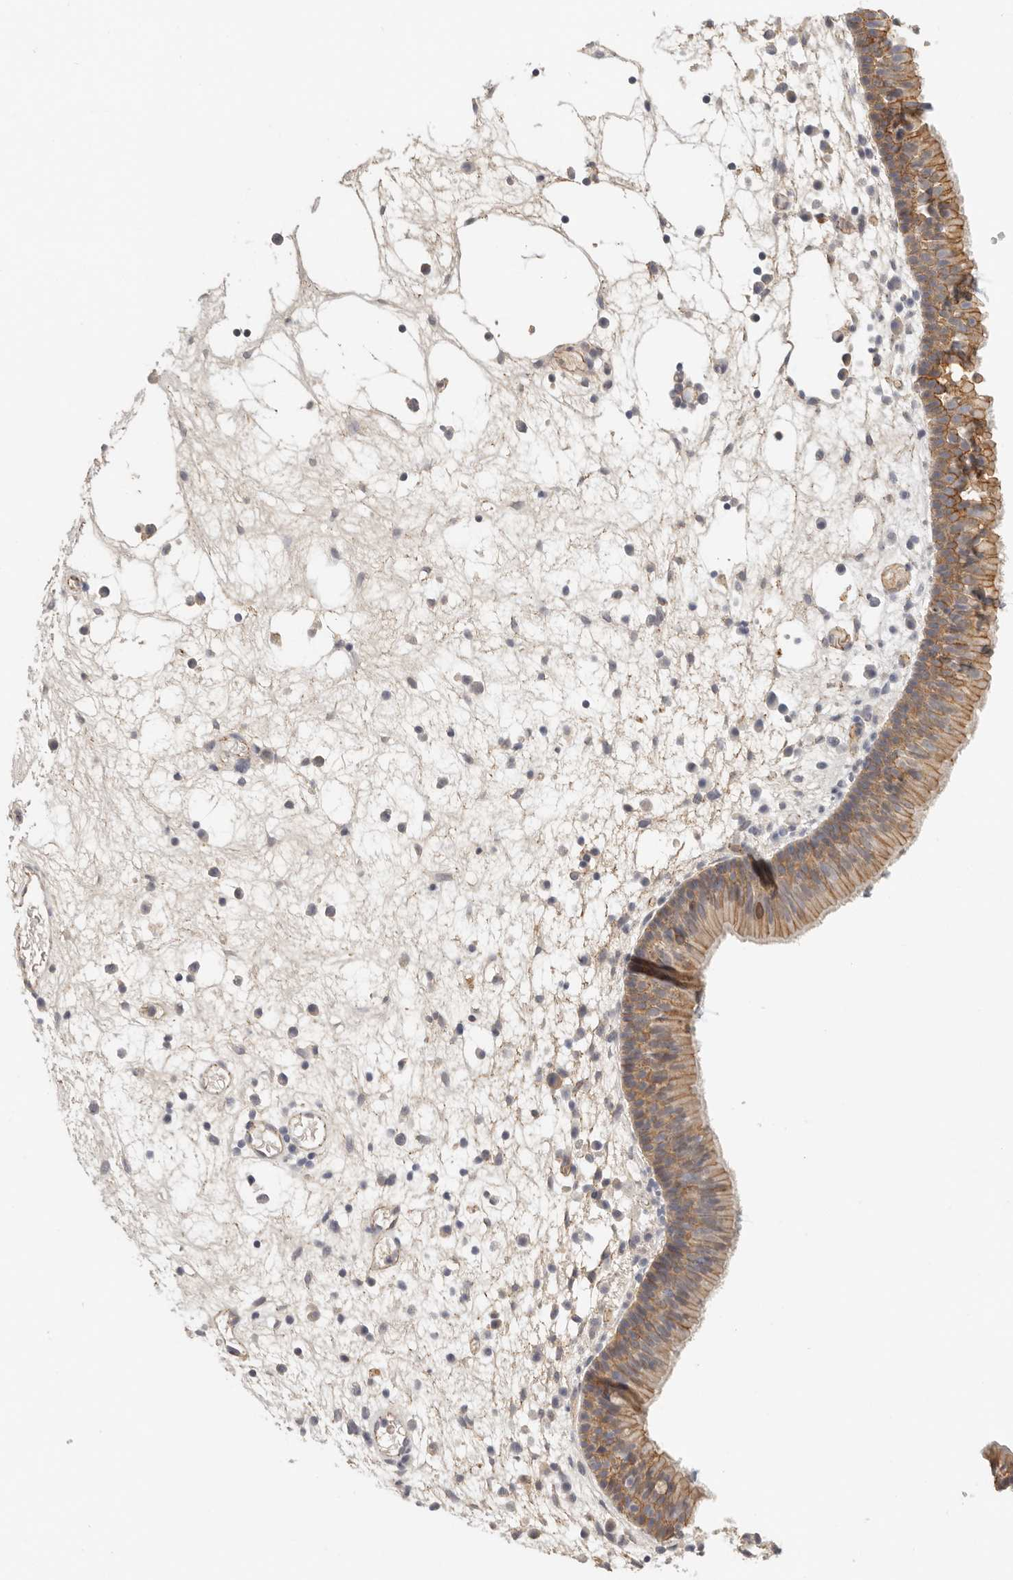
{"staining": {"intensity": "moderate", "quantity": ">75%", "location": "cytoplasmic/membranous"}, "tissue": "nasopharynx", "cell_type": "Respiratory epithelial cells", "image_type": "normal", "snomed": [{"axis": "morphology", "description": "Normal tissue, NOS"}, {"axis": "morphology", "description": "Inflammation, NOS"}, {"axis": "morphology", "description": "Malignant melanoma, Metastatic site"}, {"axis": "topography", "description": "Nasopharynx"}], "caption": "Human nasopharynx stained for a protein (brown) shows moderate cytoplasmic/membranous positive staining in about >75% of respiratory epithelial cells.", "gene": "ANXA9", "patient": {"sex": "male", "age": 70}}